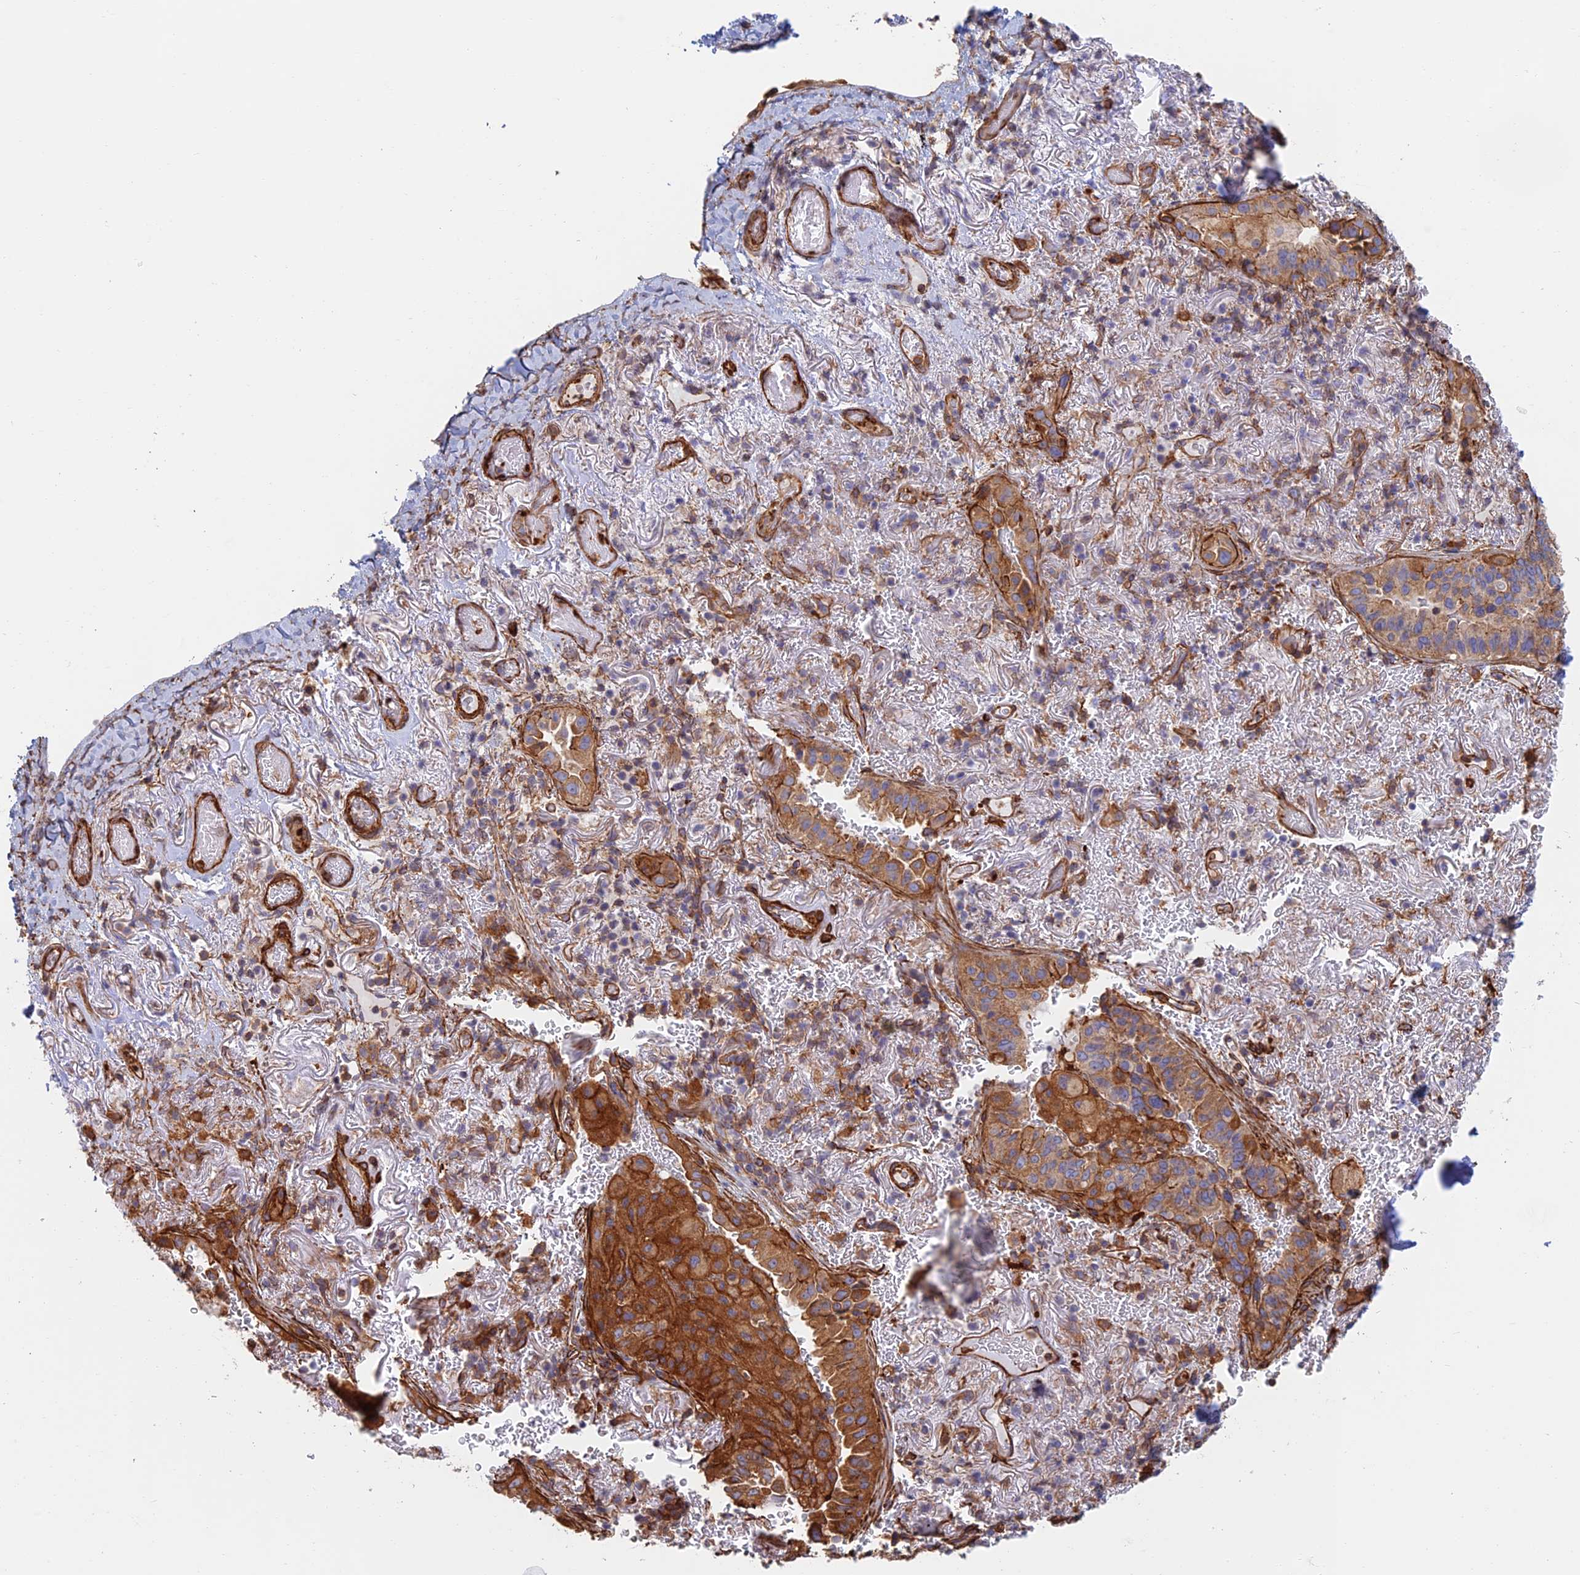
{"staining": {"intensity": "strong", "quantity": ">75%", "location": "cytoplasmic/membranous"}, "tissue": "lung cancer", "cell_type": "Tumor cells", "image_type": "cancer", "snomed": [{"axis": "morphology", "description": "Adenocarcinoma, NOS"}, {"axis": "topography", "description": "Lung"}], "caption": "Strong cytoplasmic/membranous positivity for a protein is present in about >75% of tumor cells of lung cancer using immunohistochemistry (IHC).", "gene": "PAK4", "patient": {"sex": "female", "age": 69}}